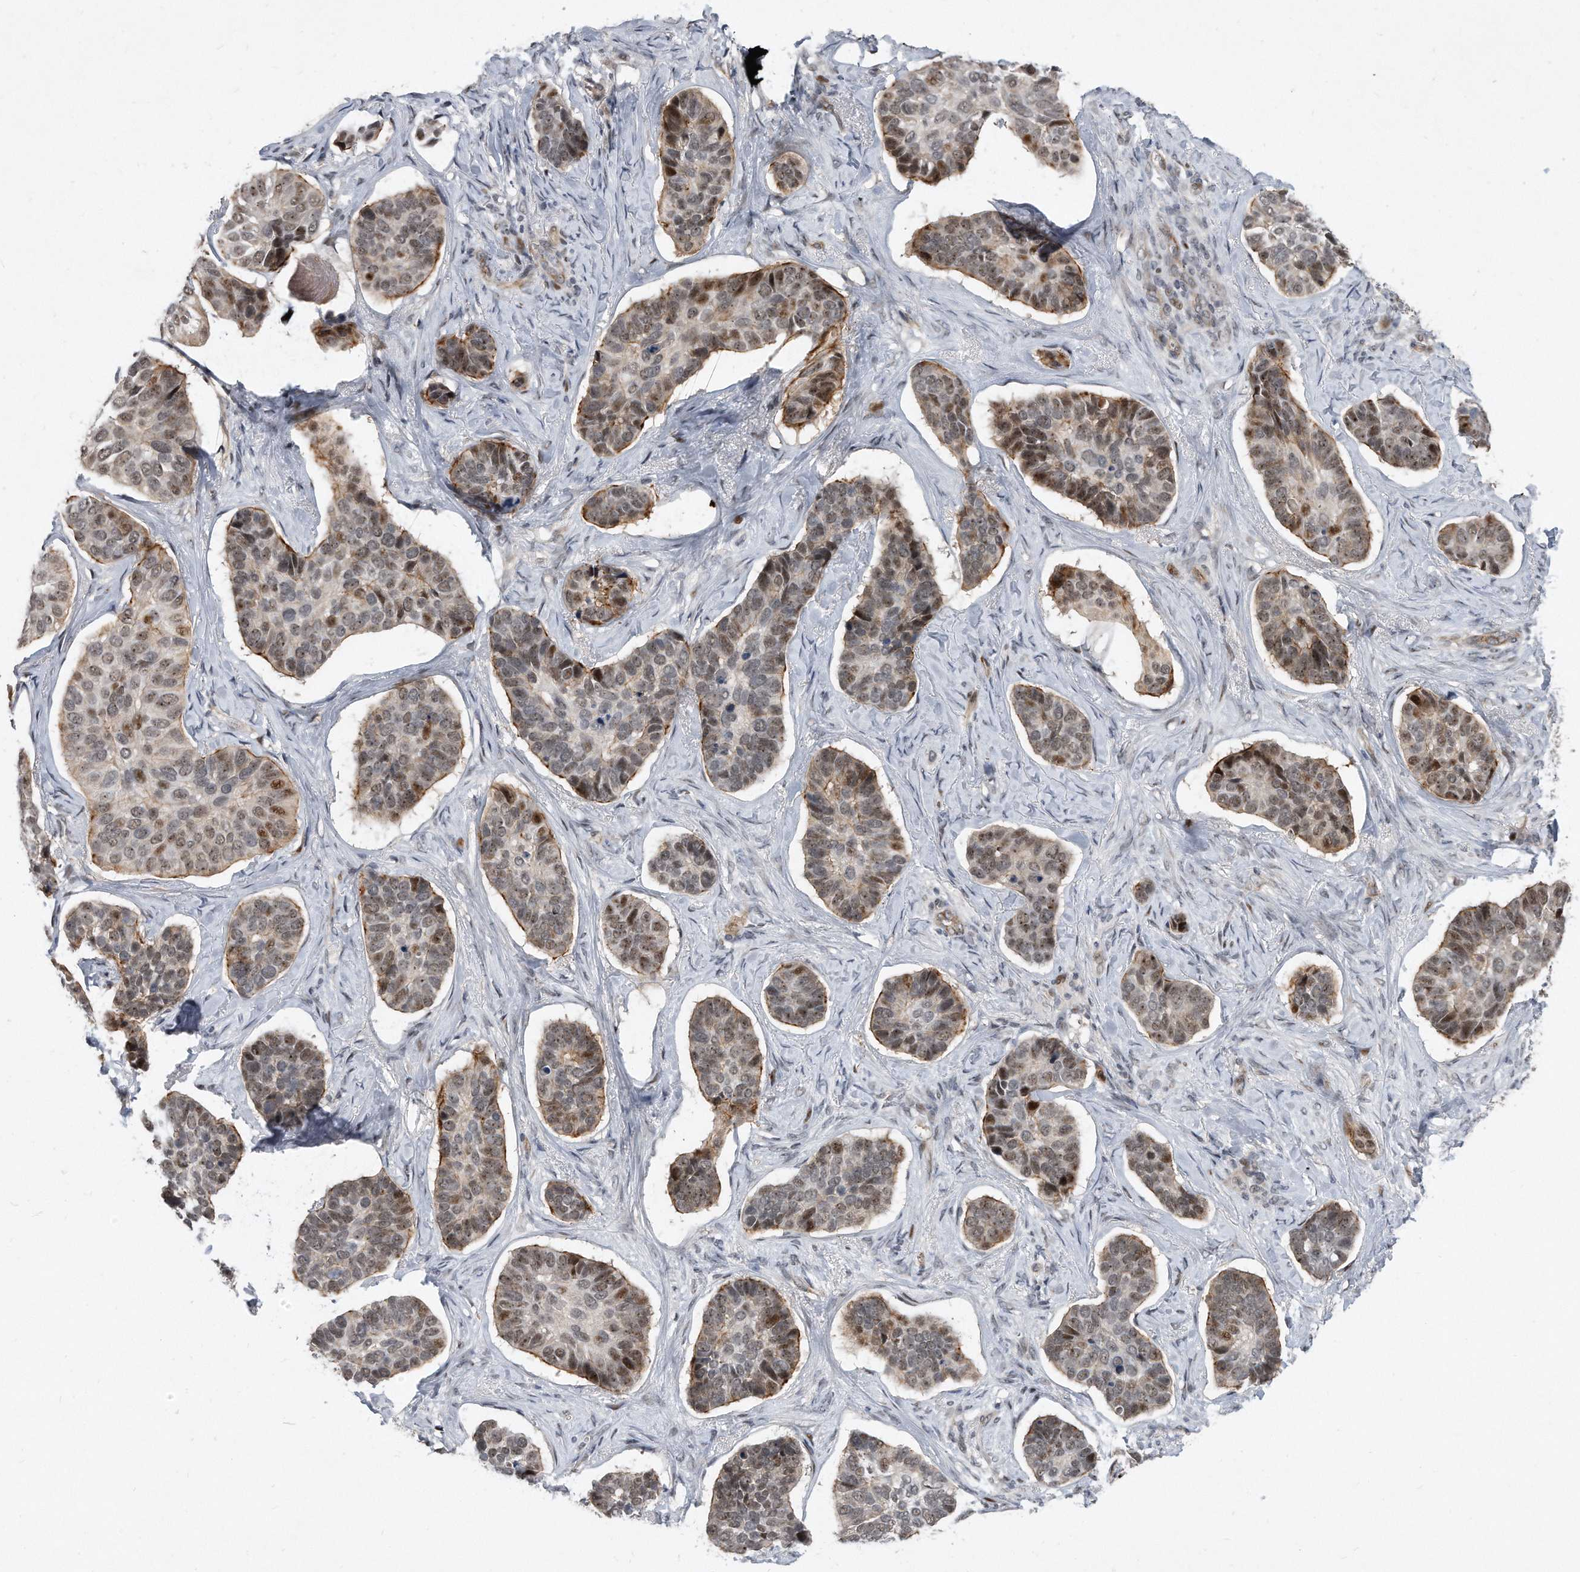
{"staining": {"intensity": "moderate", "quantity": "25%-75%", "location": "nuclear"}, "tissue": "skin cancer", "cell_type": "Tumor cells", "image_type": "cancer", "snomed": [{"axis": "morphology", "description": "Basal cell carcinoma"}, {"axis": "topography", "description": "Skin"}], "caption": "Moderate nuclear positivity is seen in about 25%-75% of tumor cells in skin cancer (basal cell carcinoma). (IHC, brightfield microscopy, high magnification).", "gene": "PGBD2", "patient": {"sex": "male", "age": 62}}